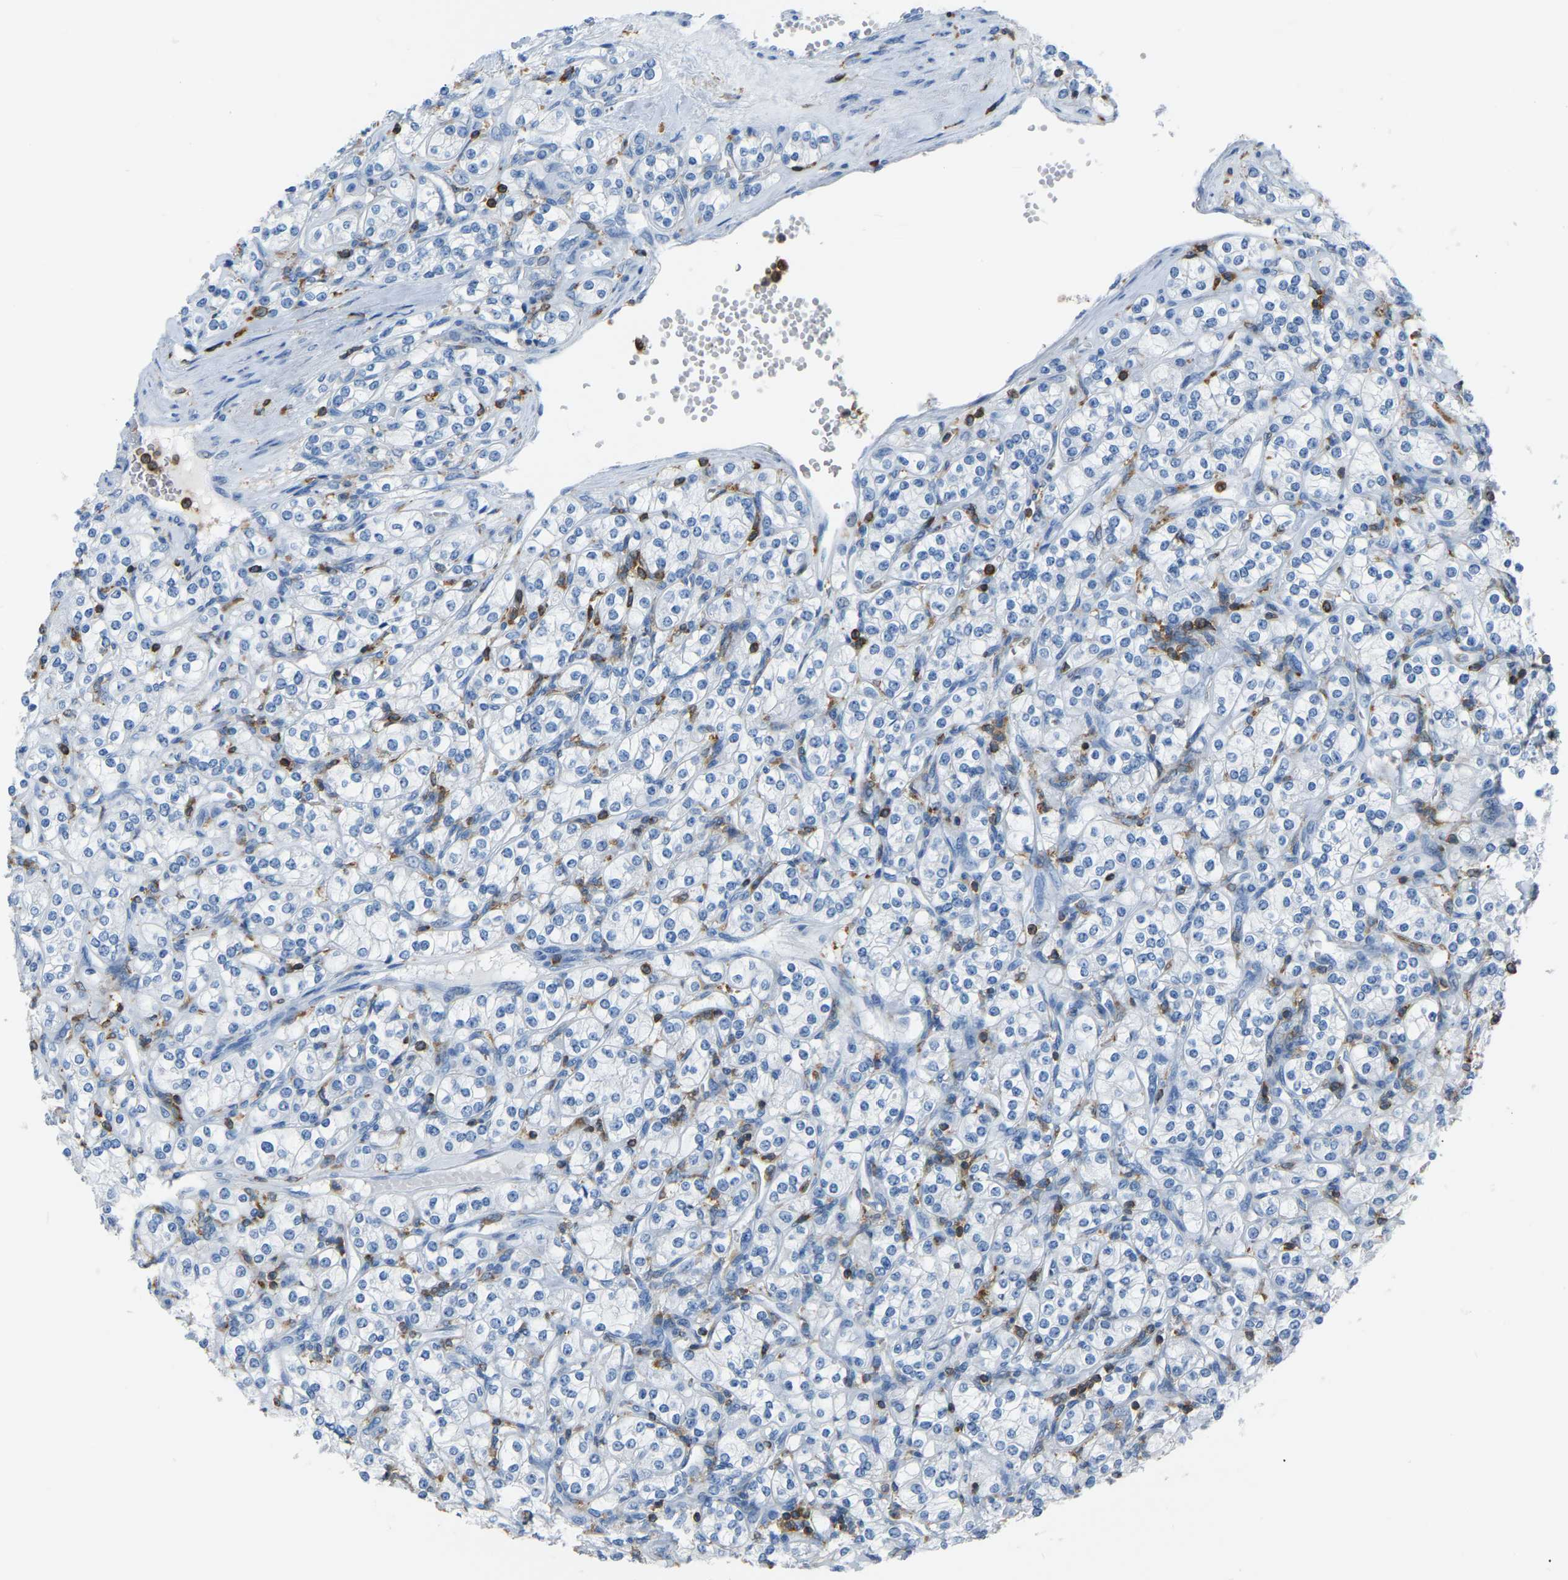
{"staining": {"intensity": "negative", "quantity": "none", "location": "none"}, "tissue": "renal cancer", "cell_type": "Tumor cells", "image_type": "cancer", "snomed": [{"axis": "morphology", "description": "Adenocarcinoma, NOS"}, {"axis": "topography", "description": "Kidney"}], "caption": "Immunohistochemical staining of human renal cancer reveals no significant positivity in tumor cells.", "gene": "ARHGAP45", "patient": {"sex": "male", "age": 77}}